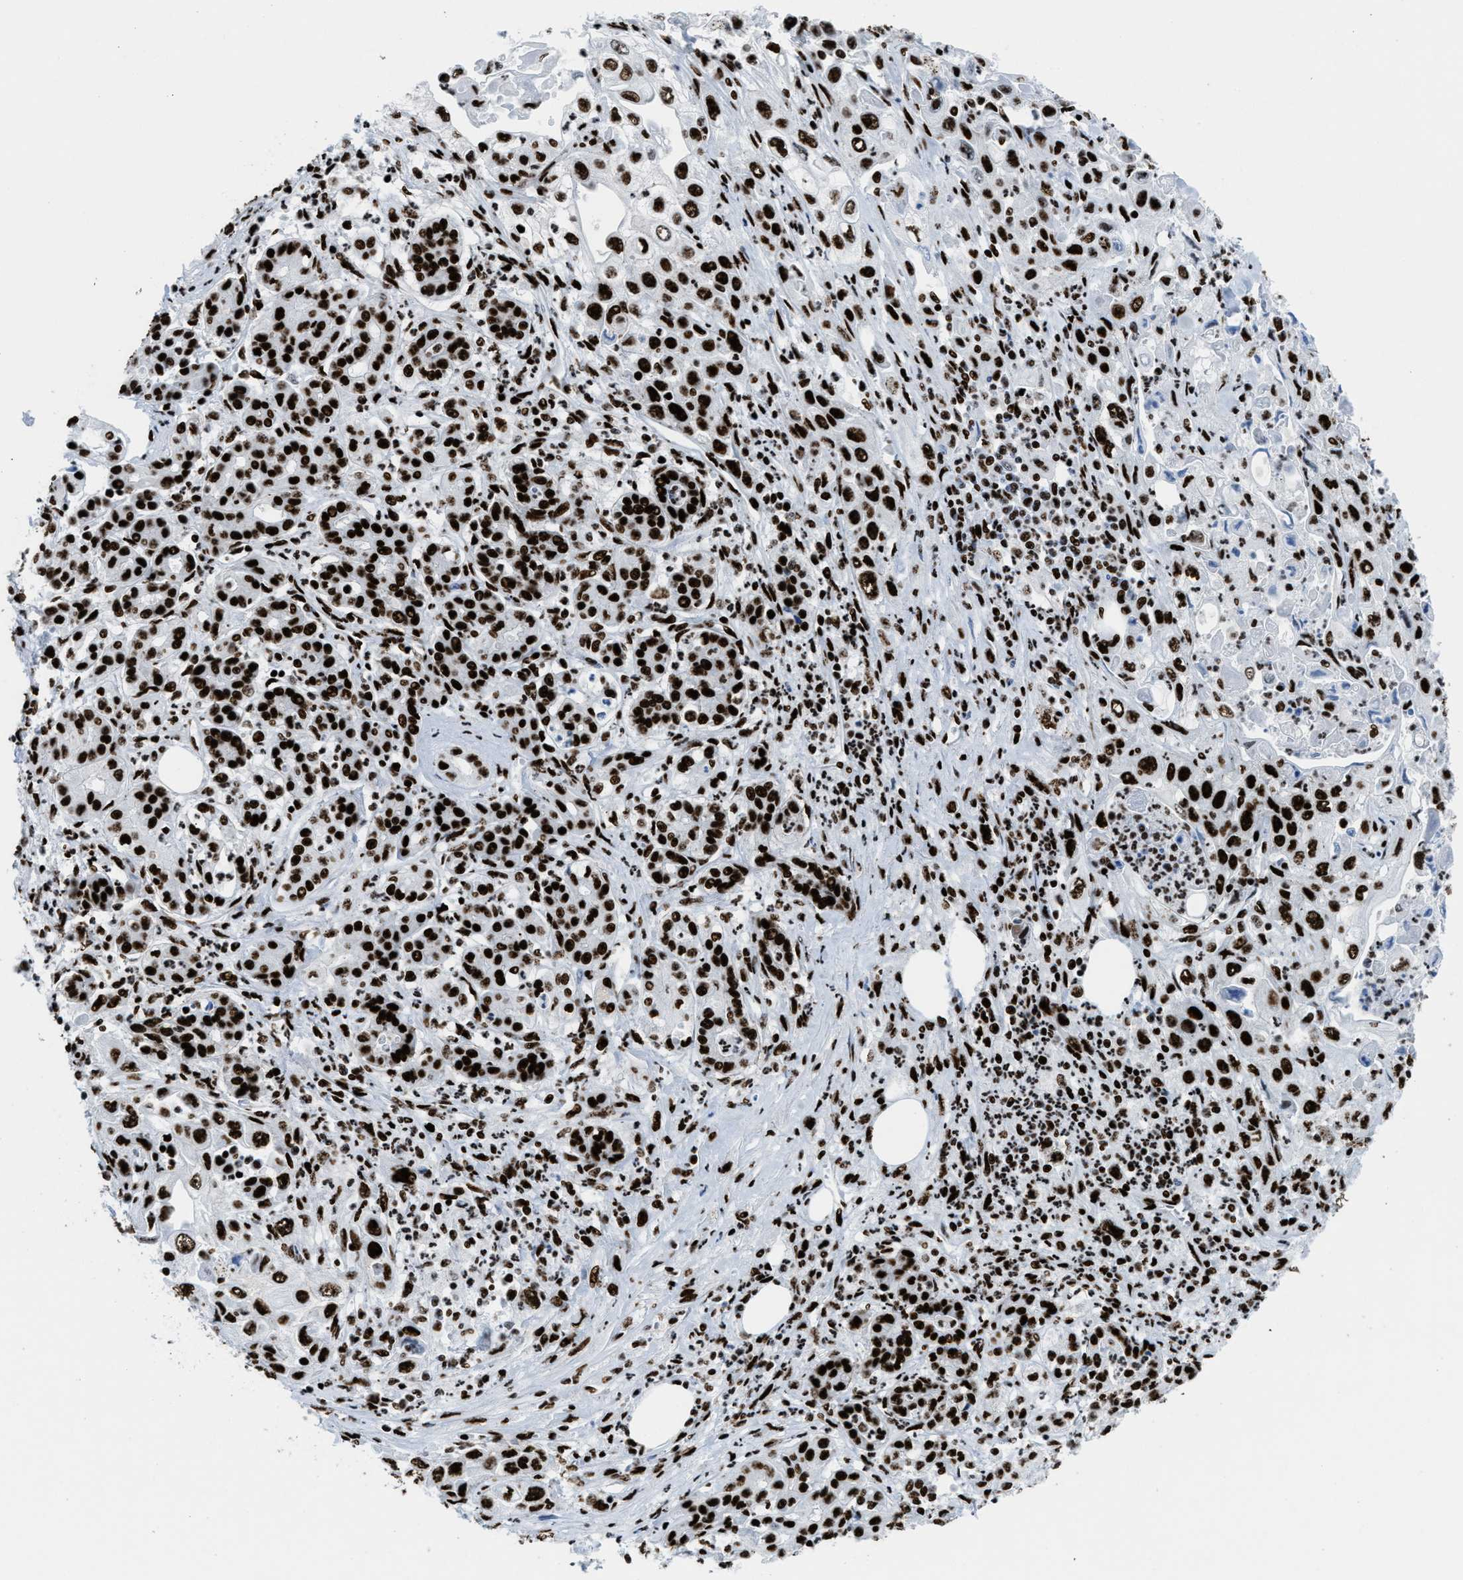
{"staining": {"intensity": "strong", "quantity": ">75%", "location": "nuclear"}, "tissue": "pancreatic cancer", "cell_type": "Tumor cells", "image_type": "cancer", "snomed": [{"axis": "morphology", "description": "Adenocarcinoma, NOS"}, {"axis": "topography", "description": "Pancreas"}], "caption": "Immunohistochemical staining of pancreatic adenocarcinoma demonstrates high levels of strong nuclear positivity in about >75% of tumor cells.", "gene": "NONO", "patient": {"sex": "male", "age": 70}}